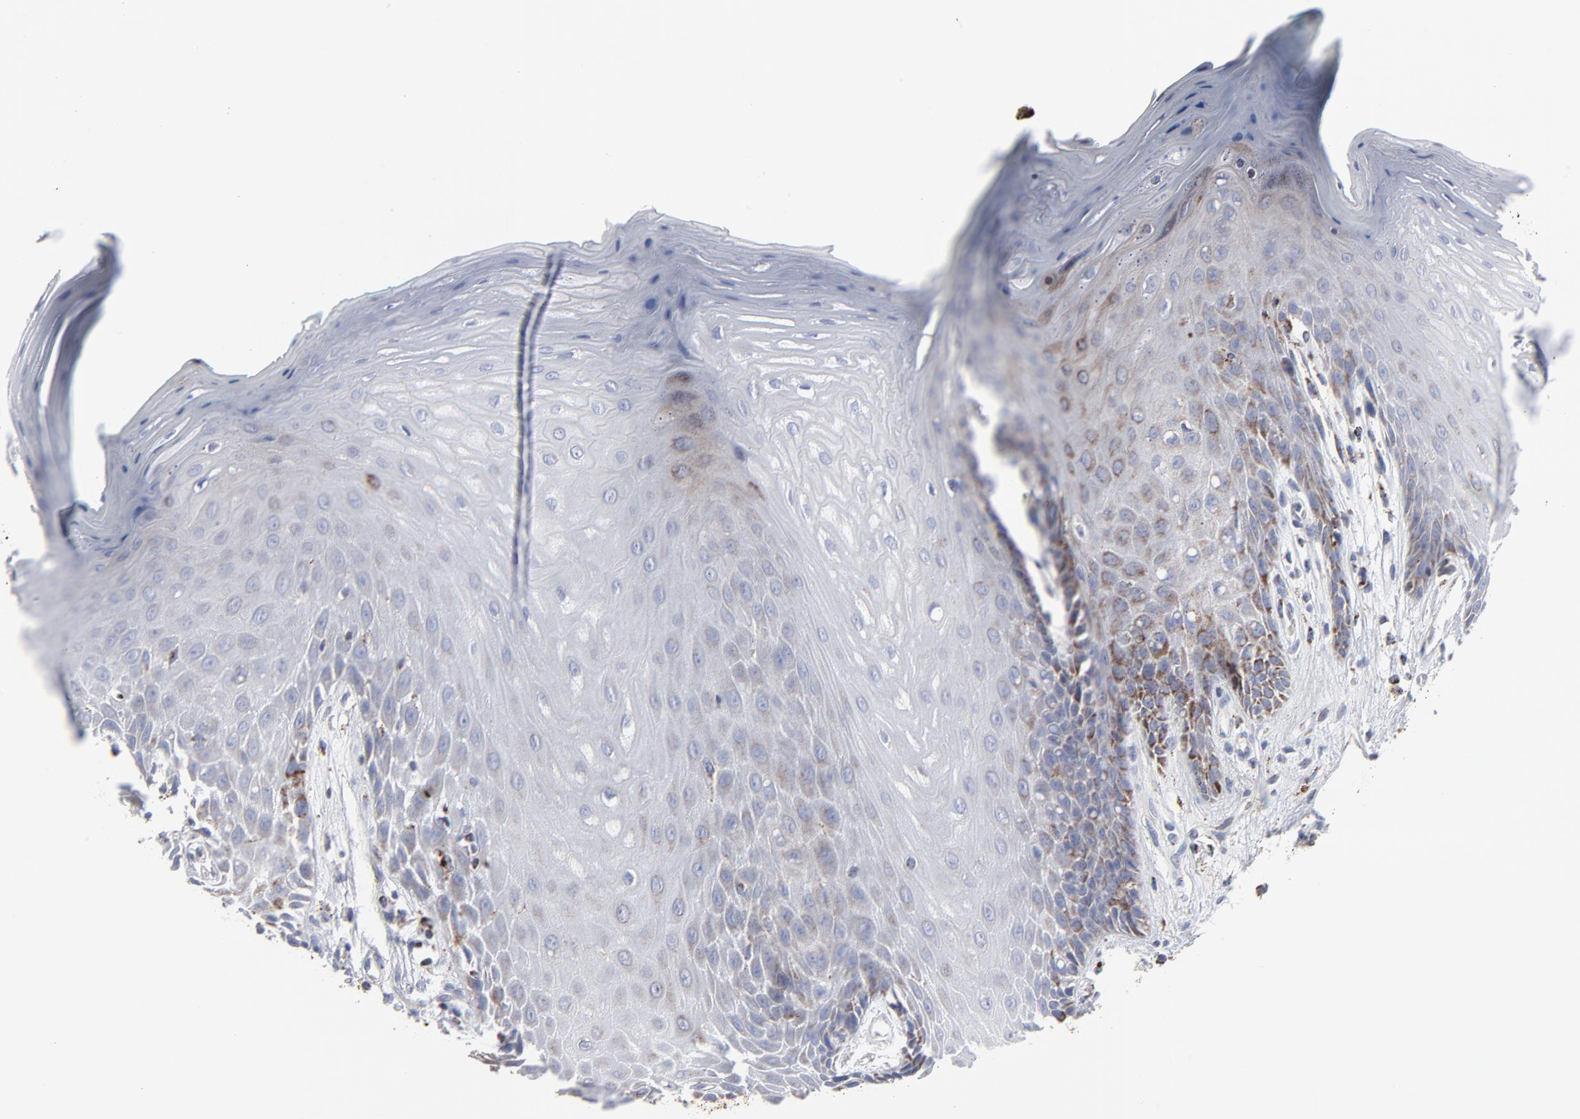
{"staining": {"intensity": "moderate", "quantity": "<25%", "location": "cytoplasmic/membranous"}, "tissue": "oral mucosa", "cell_type": "Squamous epithelial cells", "image_type": "normal", "snomed": [{"axis": "morphology", "description": "Normal tissue, NOS"}, {"axis": "morphology", "description": "Squamous cell carcinoma, NOS"}, {"axis": "topography", "description": "Skeletal muscle"}, {"axis": "topography", "description": "Oral tissue"}, {"axis": "topography", "description": "Head-Neck"}], "caption": "A brown stain shows moderate cytoplasmic/membranous positivity of a protein in squamous epithelial cells of unremarkable human oral mucosa. (brown staining indicates protein expression, while blue staining denotes nuclei).", "gene": "TXNRD2", "patient": {"sex": "female", "age": 84}}